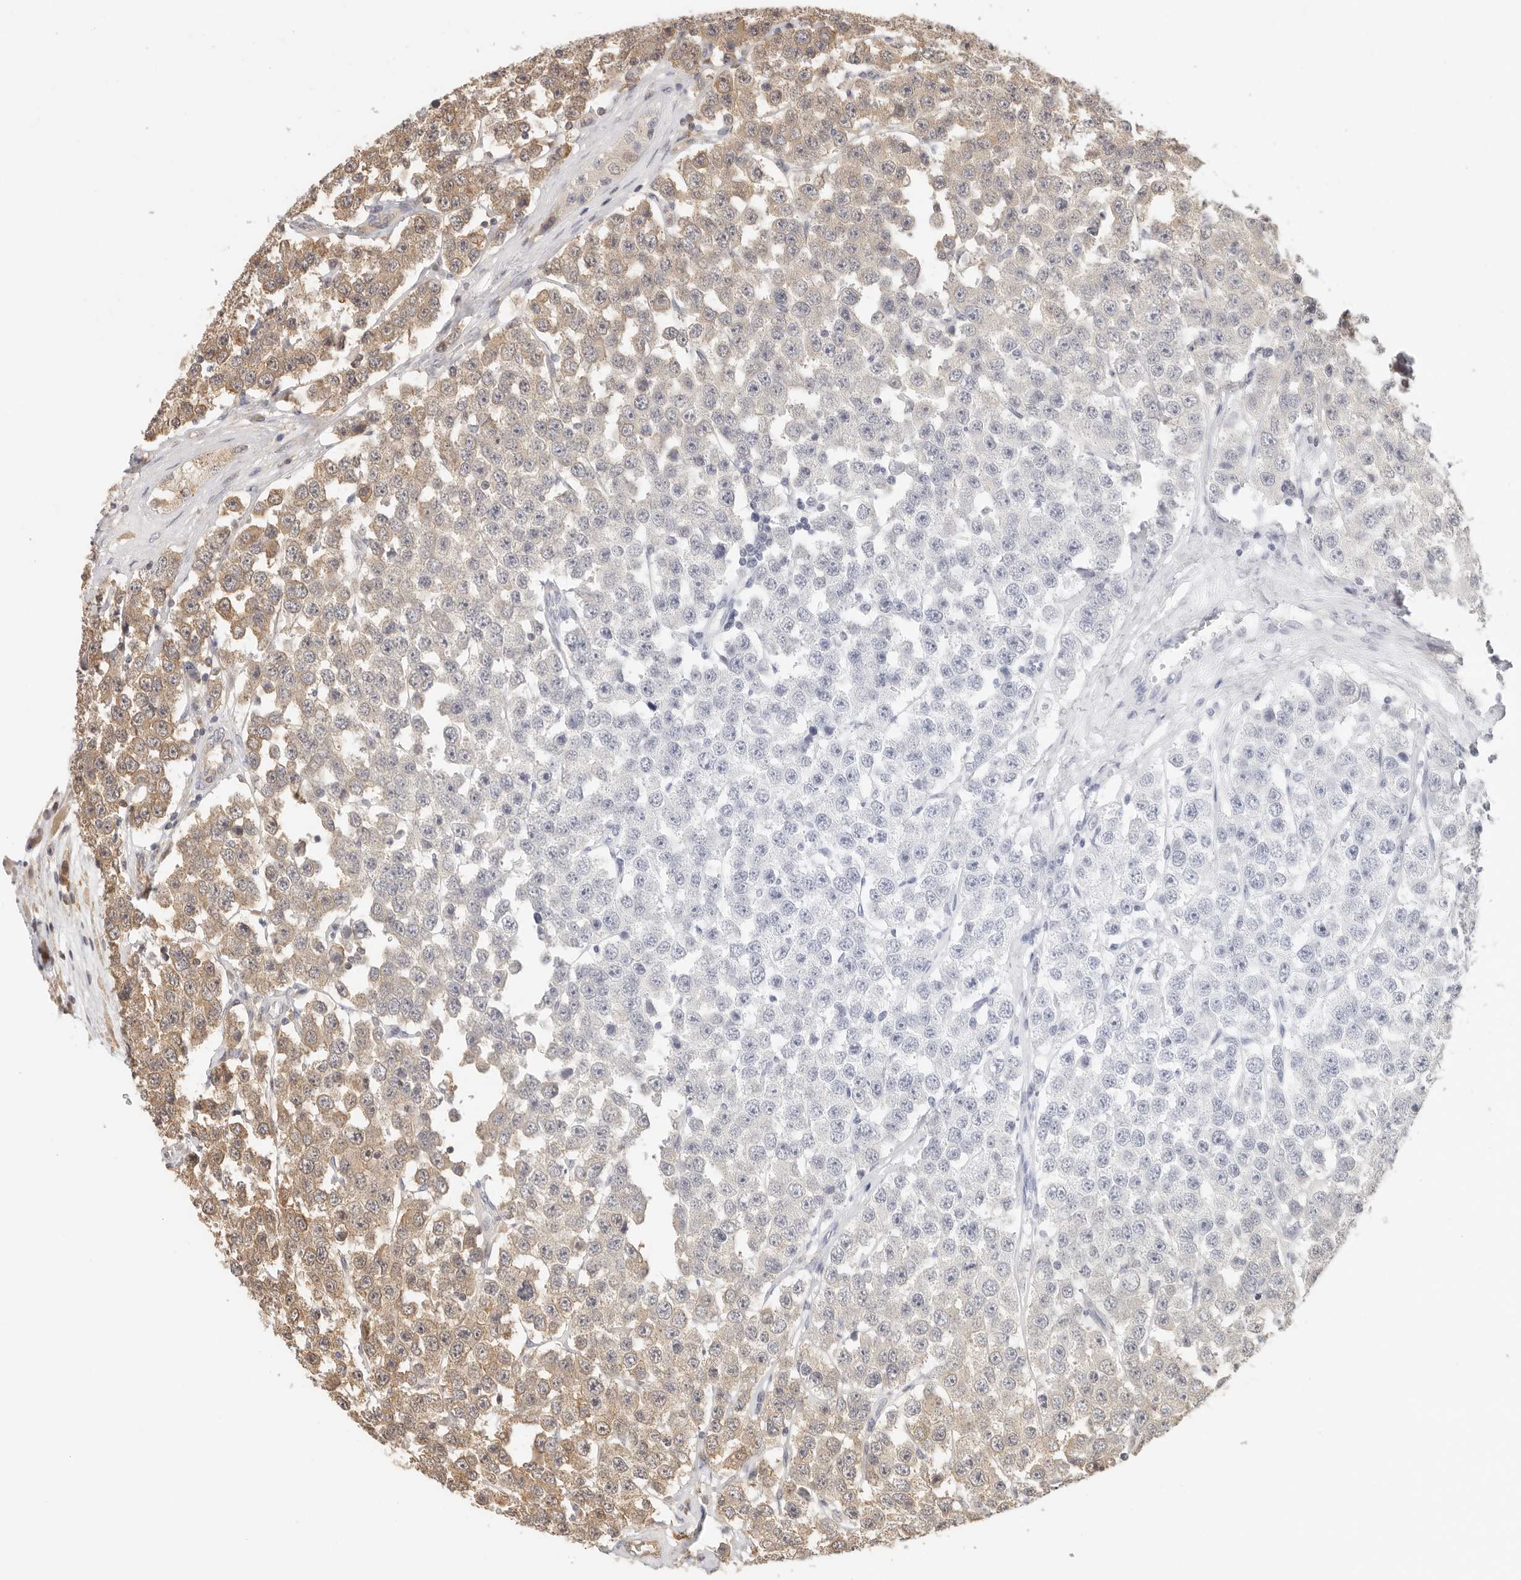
{"staining": {"intensity": "moderate", "quantity": "25%-75%", "location": "cytoplasmic/membranous"}, "tissue": "testis cancer", "cell_type": "Tumor cells", "image_type": "cancer", "snomed": [{"axis": "morphology", "description": "Seminoma, NOS"}, {"axis": "topography", "description": "Testis"}], "caption": "Testis cancer stained with a protein marker shows moderate staining in tumor cells.", "gene": "DTNBP1", "patient": {"sex": "male", "age": 28}}